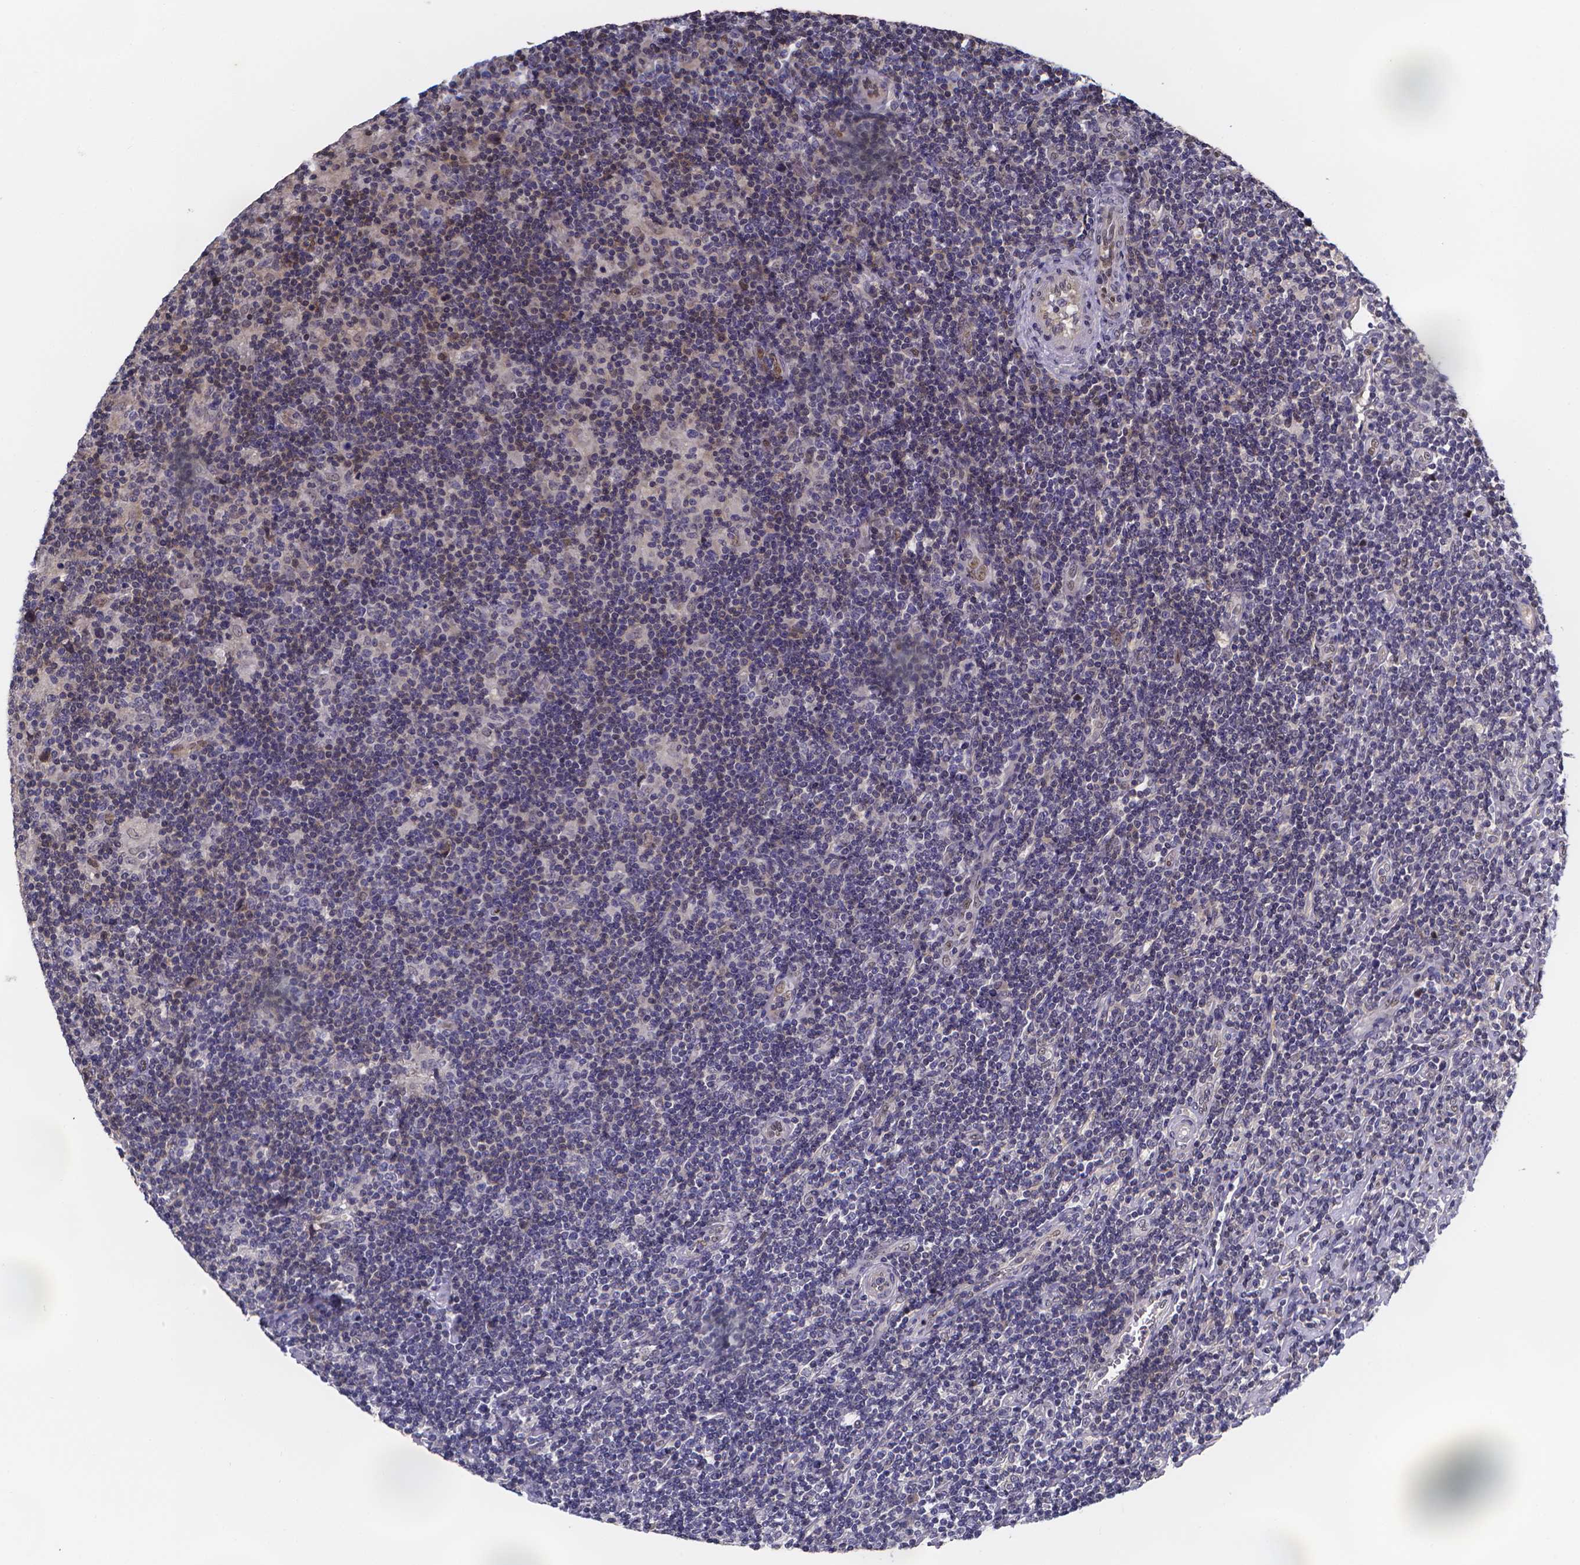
{"staining": {"intensity": "weak", "quantity": "<25%", "location": "cytoplasmic/membranous"}, "tissue": "lymphoma", "cell_type": "Tumor cells", "image_type": "cancer", "snomed": [{"axis": "morphology", "description": "Hodgkin's disease, NOS"}, {"axis": "topography", "description": "Lymph node"}], "caption": "DAB (3,3'-diaminobenzidine) immunohistochemical staining of Hodgkin's disease displays no significant positivity in tumor cells.", "gene": "PAH", "patient": {"sex": "male", "age": 40}}